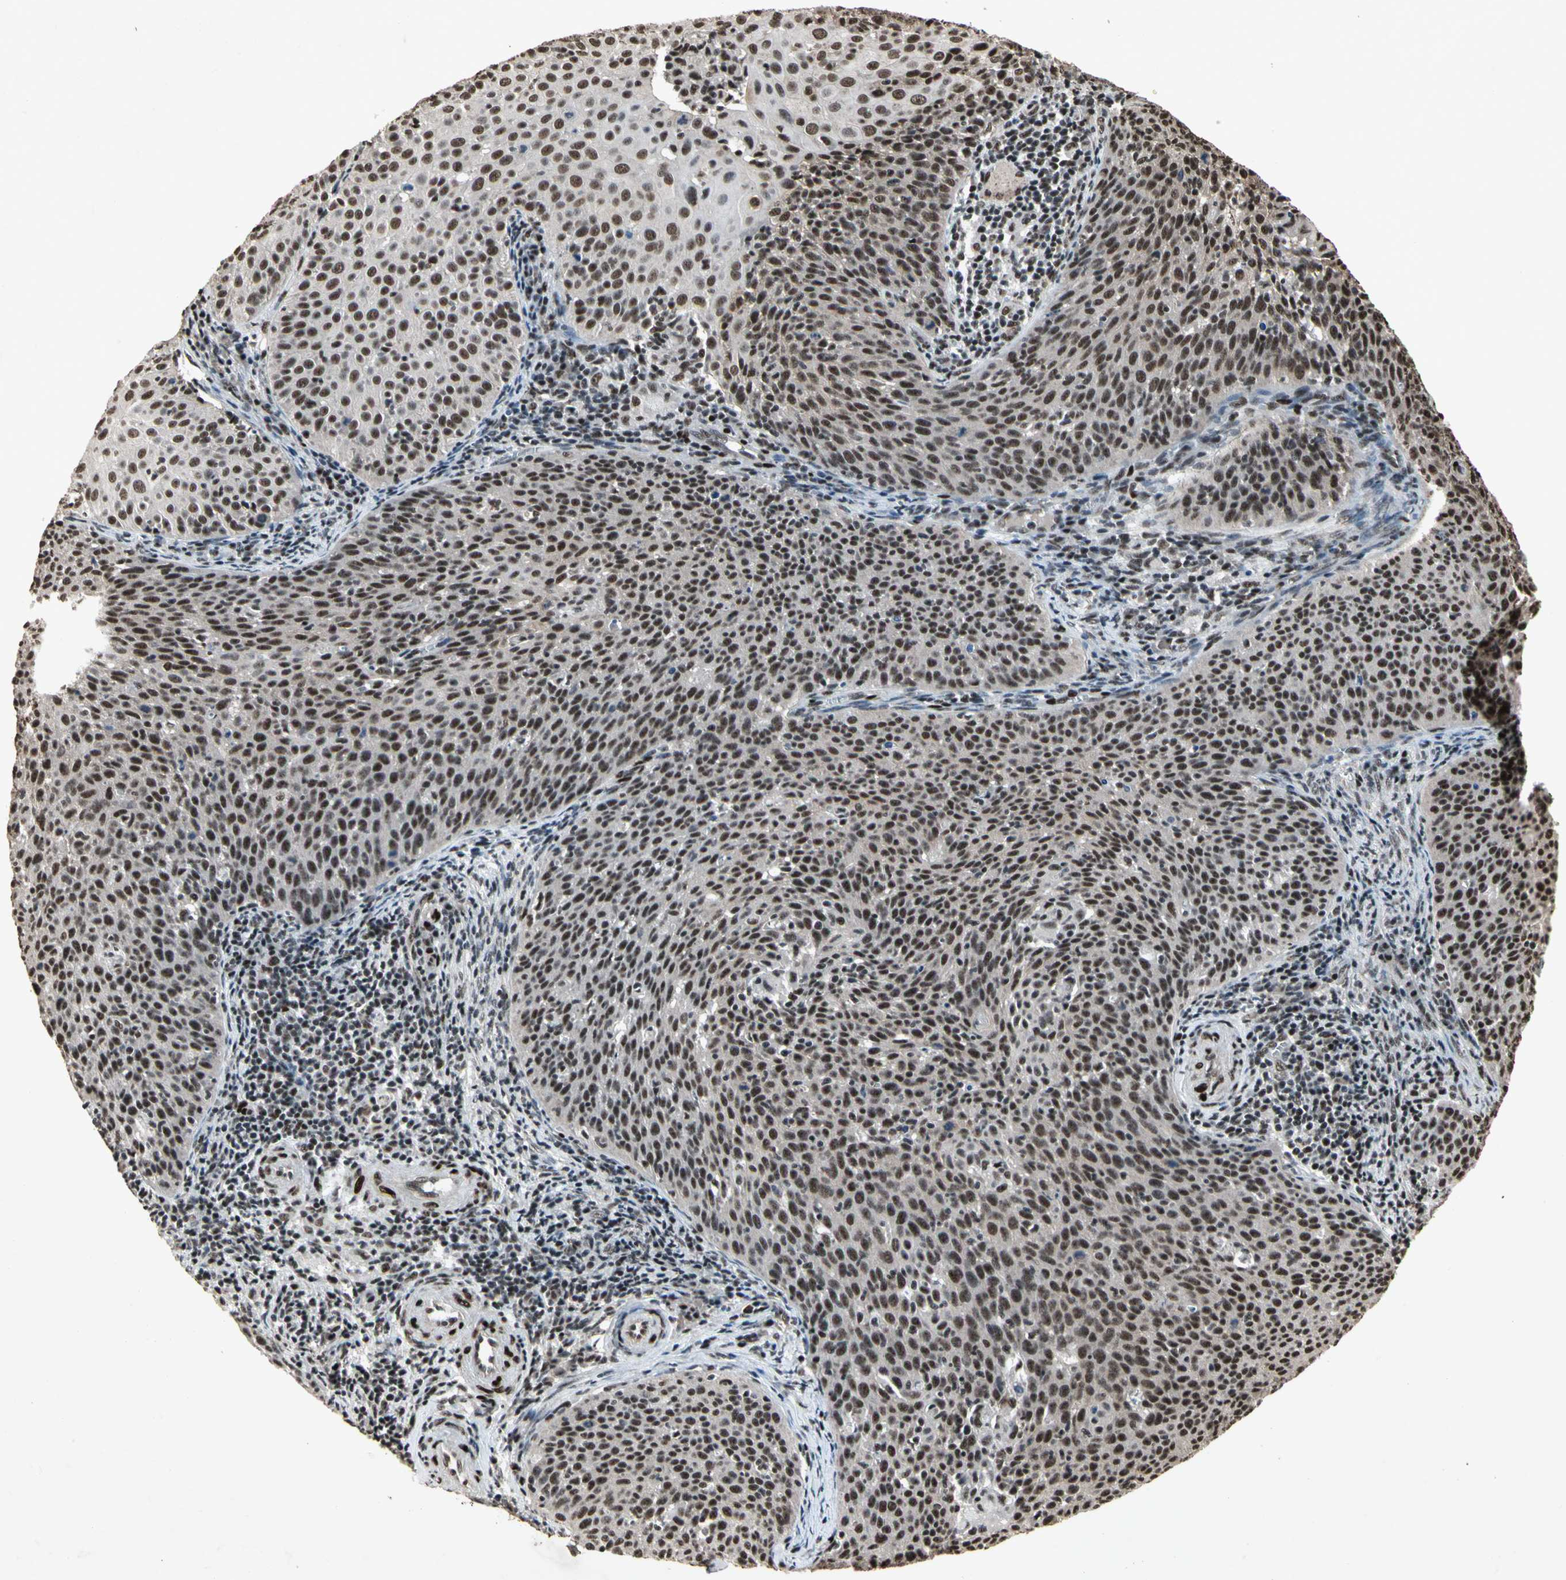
{"staining": {"intensity": "strong", "quantity": ">75%", "location": "nuclear"}, "tissue": "cervical cancer", "cell_type": "Tumor cells", "image_type": "cancer", "snomed": [{"axis": "morphology", "description": "Squamous cell carcinoma, NOS"}, {"axis": "topography", "description": "Cervix"}], "caption": "High-power microscopy captured an immunohistochemistry micrograph of cervical cancer (squamous cell carcinoma), revealing strong nuclear expression in approximately >75% of tumor cells. Immunohistochemistry (ihc) stains the protein of interest in brown and the nuclei are stained blue.", "gene": "TBX2", "patient": {"sex": "female", "age": 38}}